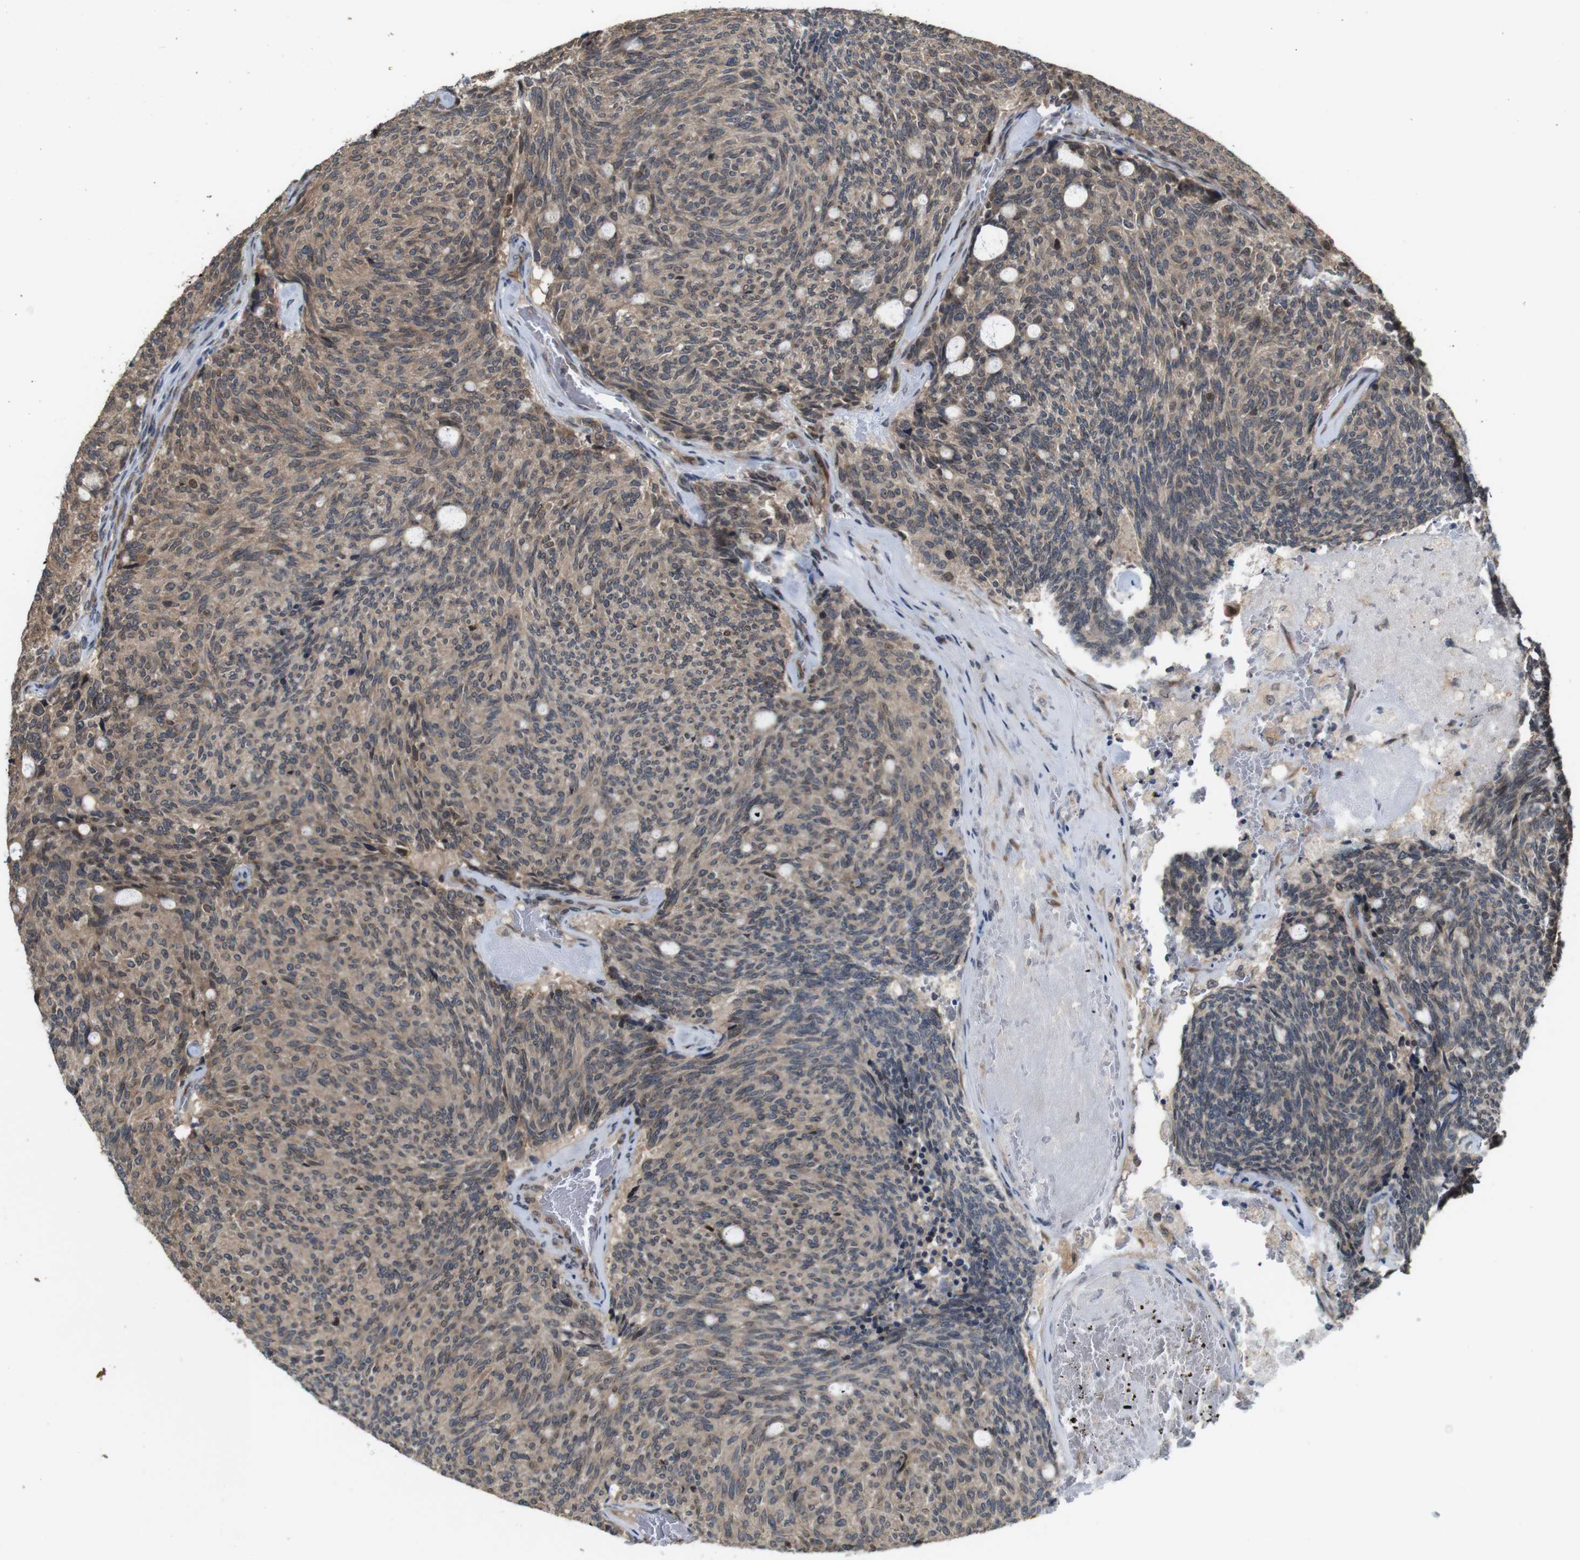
{"staining": {"intensity": "moderate", "quantity": ">75%", "location": "cytoplasmic/membranous"}, "tissue": "carcinoid", "cell_type": "Tumor cells", "image_type": "cancer", "snomed": [{"axis": "morphology", "description": "Carcinoid, malignant, NOS"}, {"axis": "topography", "description": "Pancreas"}], "caption": "This image exhibits IHC staining of human carcinoid, with medium moderate cytoplasmic/membranous expression in approximately >75% of tumor cells.", "gene": "EFCAB14", "patient": {"sex": "female", "age": 54}}